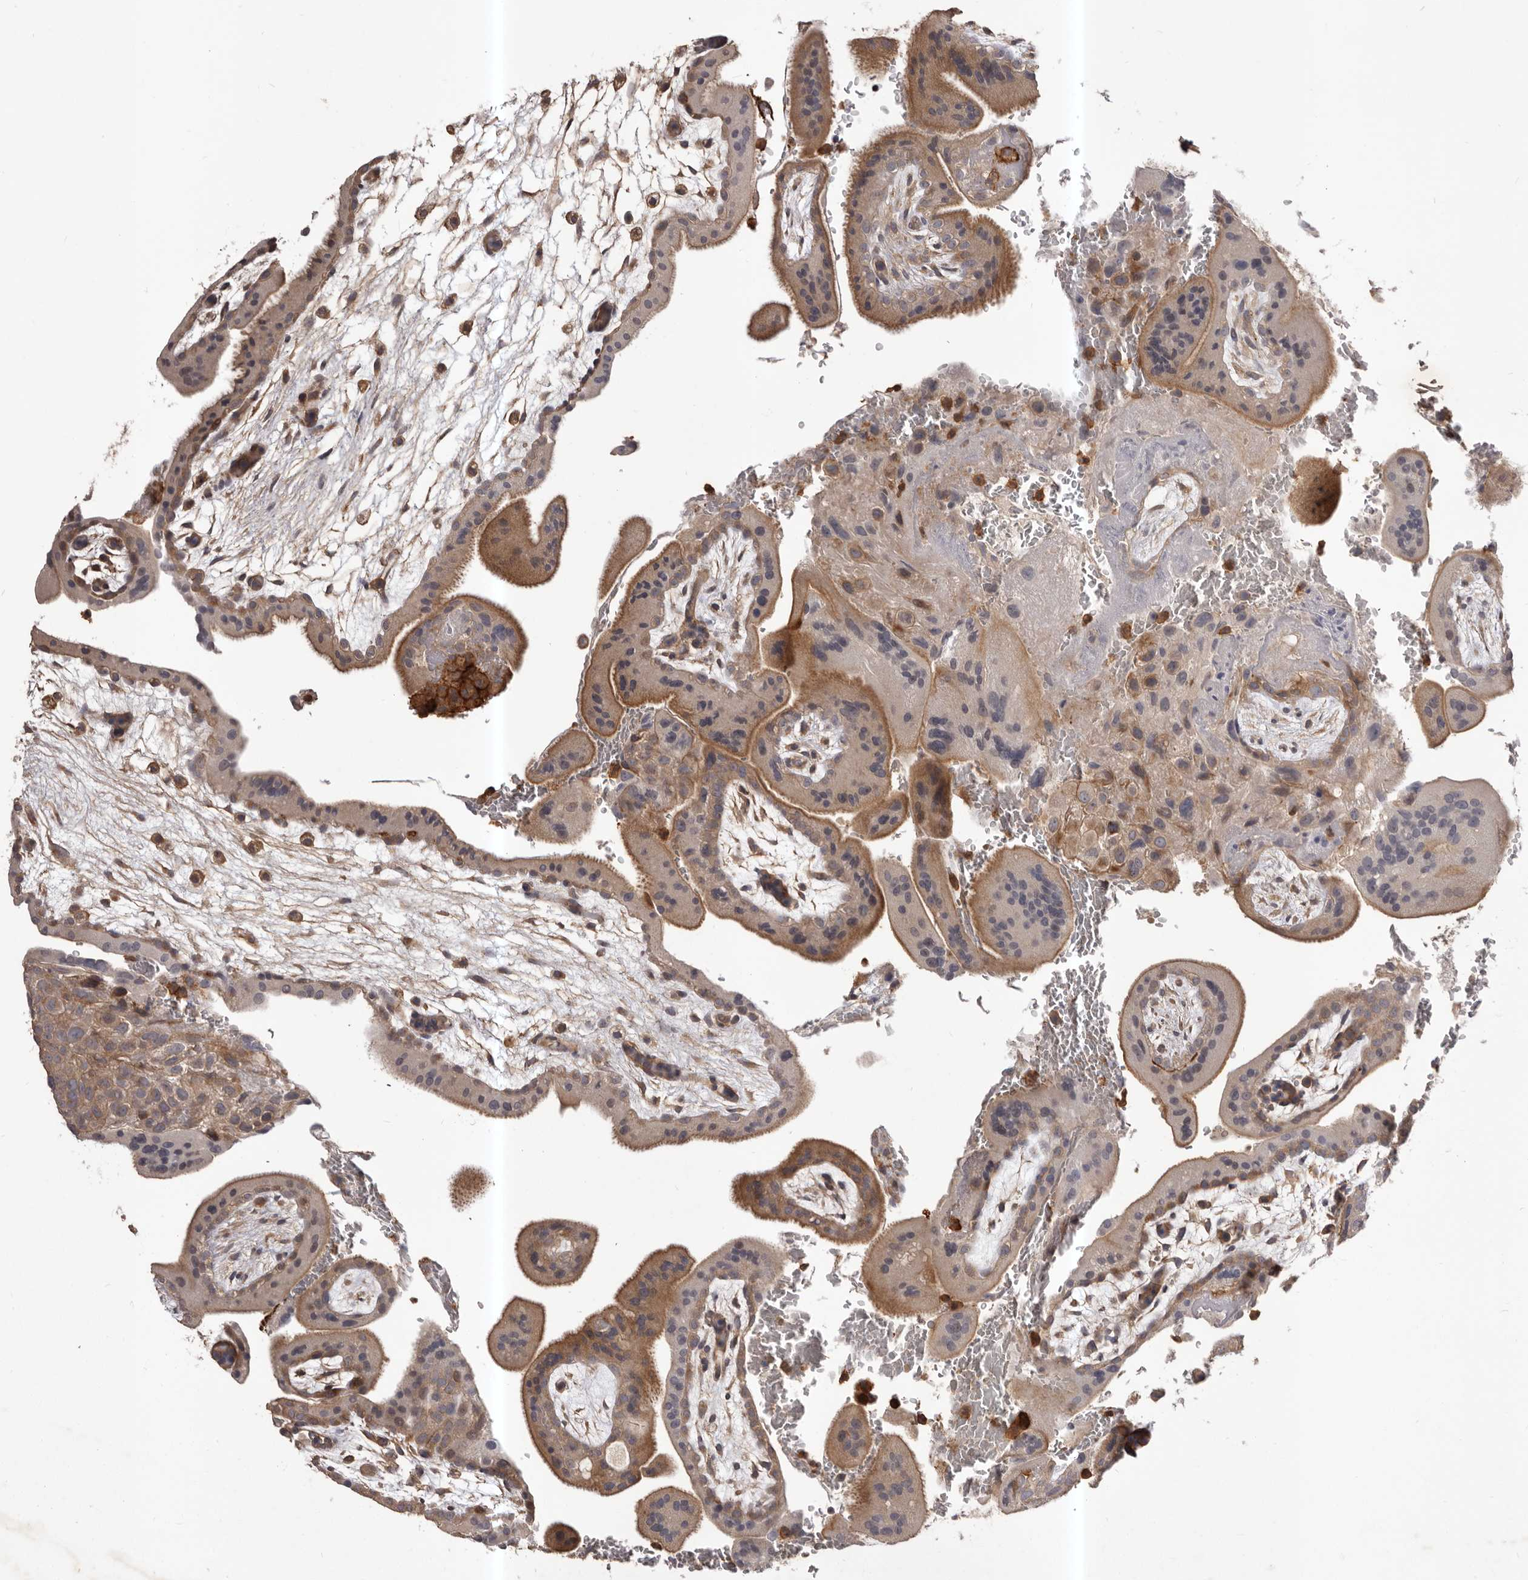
{"staining": {"intensity": "weak", "quantity": ">75%", "location": "cytoplasmic/membranous"}, "tissue": "placenta", "cell_type": "Decidual cells", "image_type": "normal", "snomed": [{"axis": "morphology", "description": "Normal tissue, NOS"}, {"axis": "topography", "description": "Placenta"}], "caption": "DAB (3,3'-diaminobenzidine) immunohistochemical staining of unremarkable human placenta shows weak cytoplasmic/membranous protein staining in about >75% of decidual cells.", "gene": "GLIPR2", "patient": {"sex": "female", "age": 35}}